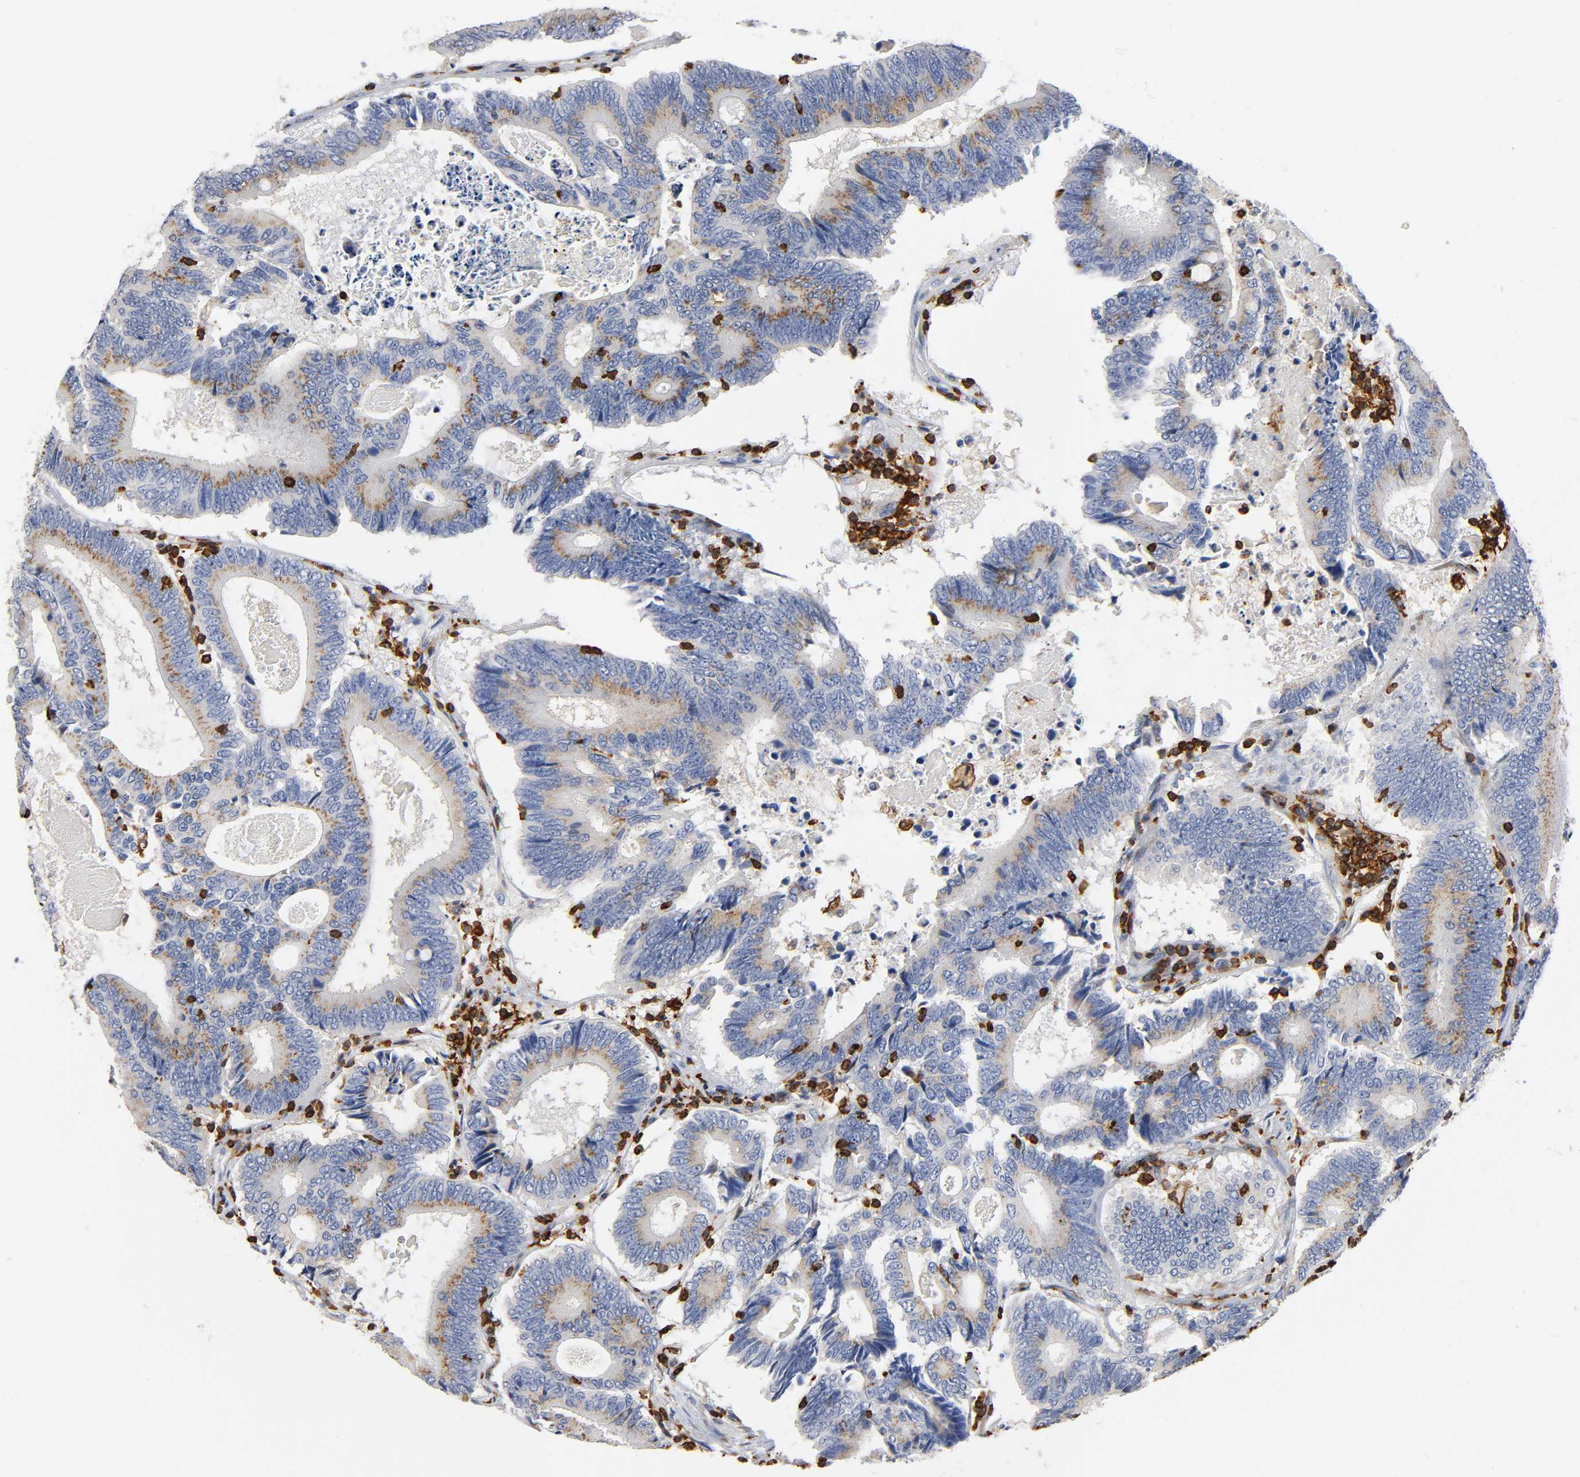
{"staining": {"intensity": "moderate", "quantity": ">75%", "location": "cytoplasmic/membranous"}, "tissue": "colorectal cancer", "cell_type": "Tumor cells", "image_type": "cancer", "snomed": [{"axis": "morphology", "description": "Adenocarcinoma, NOS"}, {"axis": "topography", "description": "Colon"}], "caption": "This micrograph exhibits colorectal adenocarcinoma stained with IHC to label a protein in brown. The cytoplasmic/membranous of tumor cells show moderate positivity for the protein. Nuclei are counter-stained blue.", "gene": "CAPN10", "patient": {"sex": "female", "age": 78}}